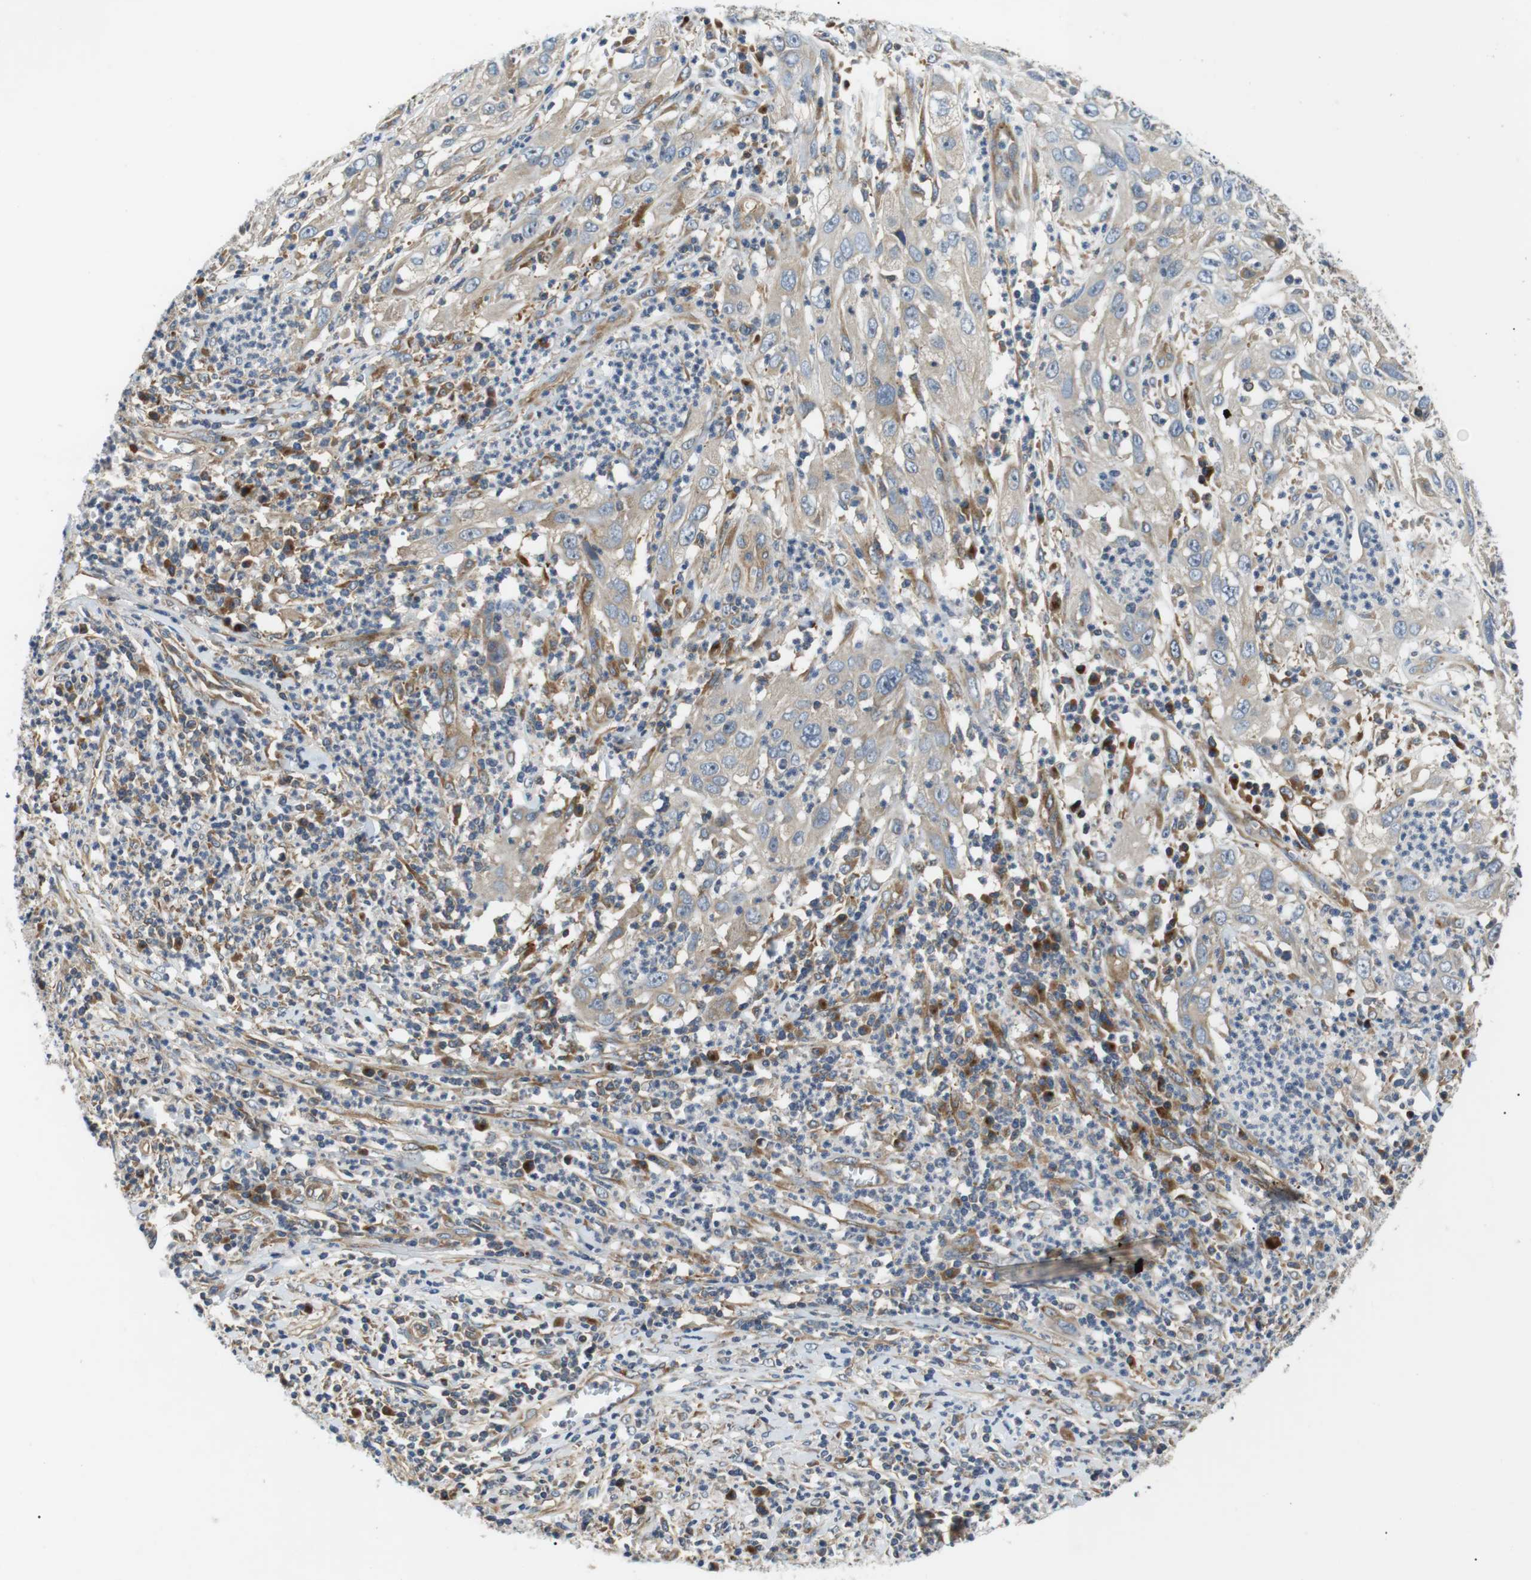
{"staining": {"intensity": "weak", "quantity": "<25%", "location": "cytoplasmic/membranous"}, "tissue": "cervical cancer", "cell_type": "Tumor cells", "image_type": "cancer", "snomed": [{"axis": "morphology", "description": "Squamous cell carcinoma, NOS"}, {"axis": "topography", "description": "Cervix"}], "caption": "IHC image of squamous cell carcinoma (cervical) stained for a protein (brown), which shows no expression in tumor cells. (IHC, brightfield microscopy, high magnification).", "gene": "DIPK1A", "patient": {"sex": "female", "age": 32}}